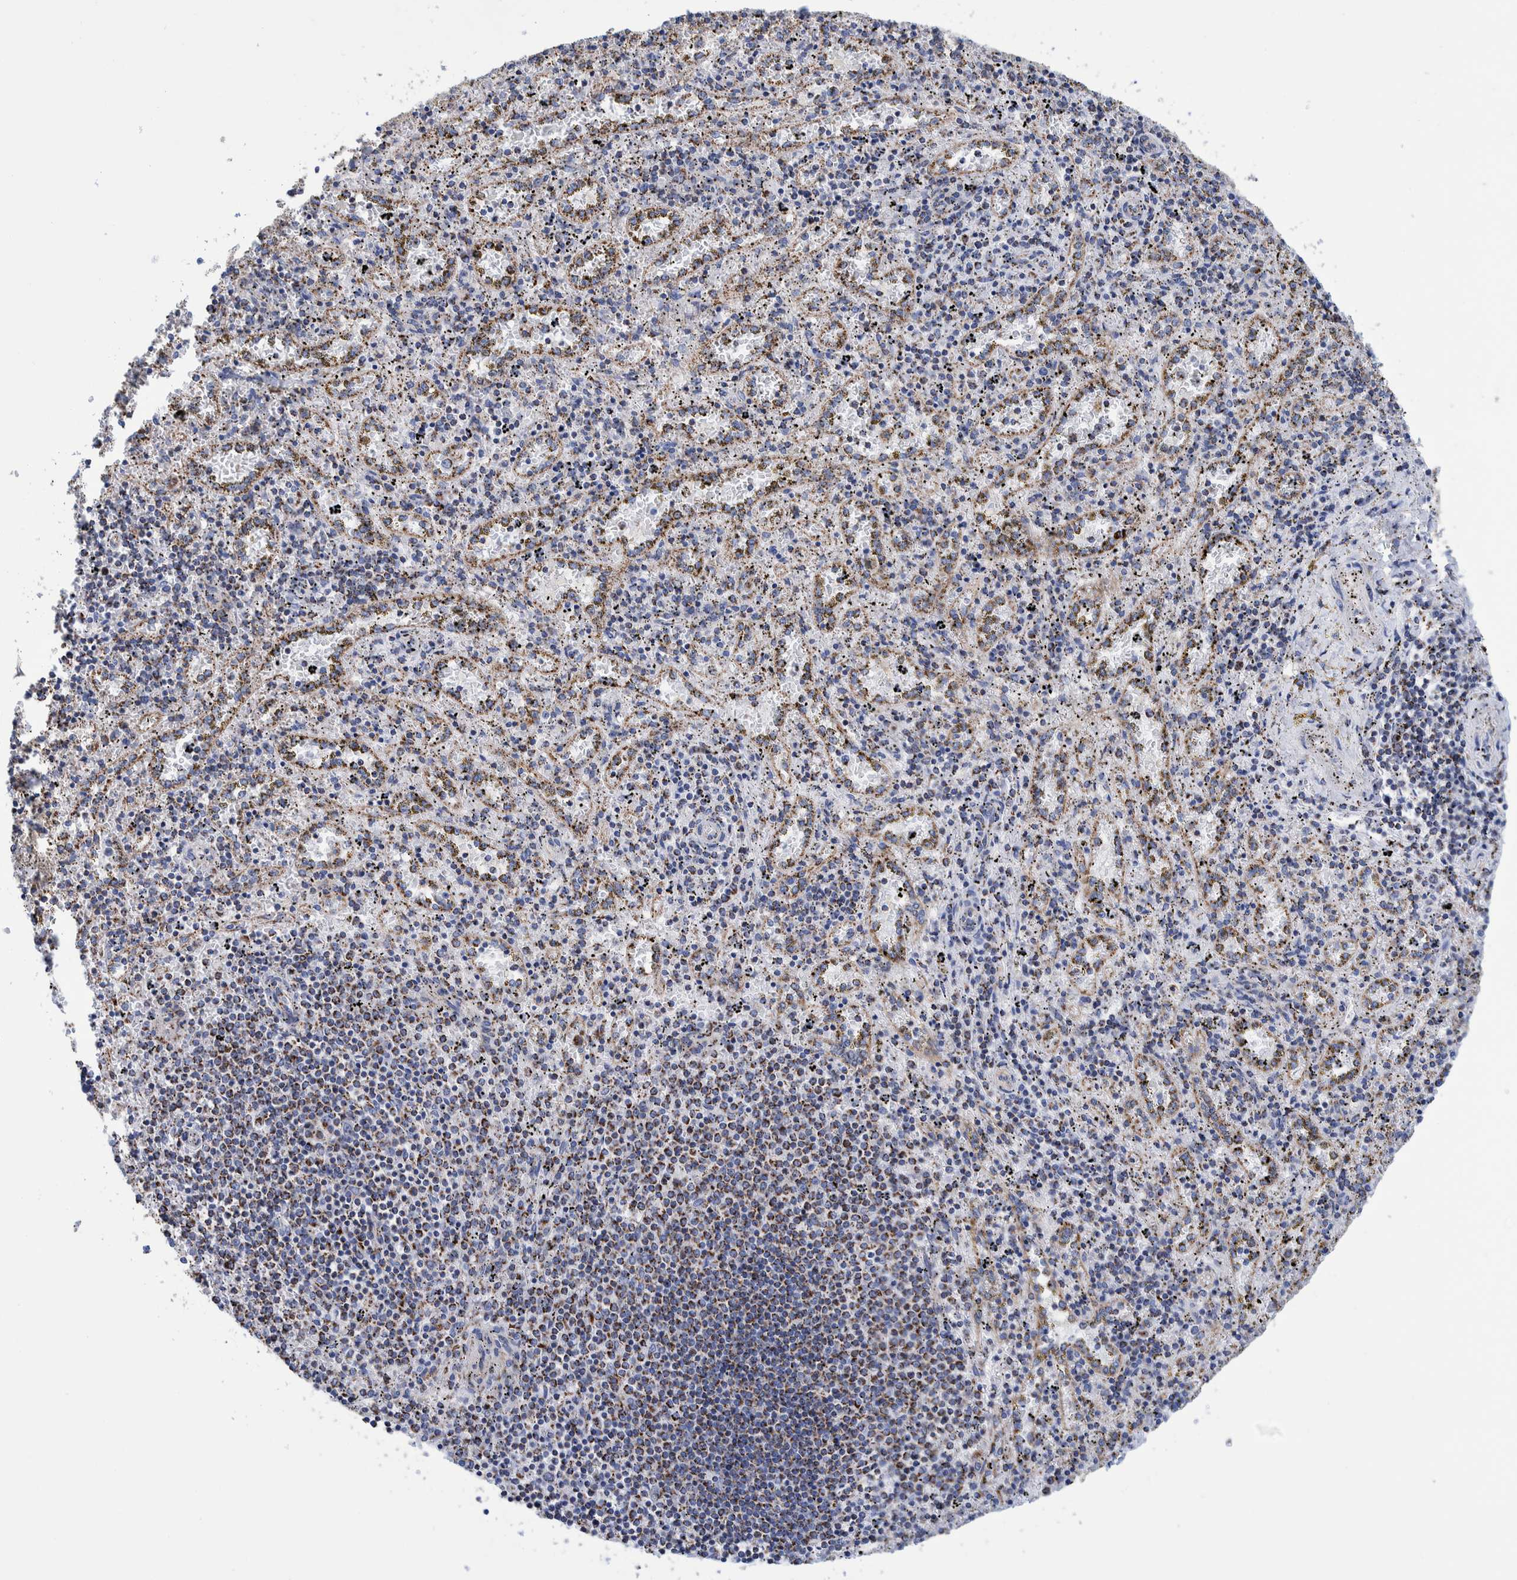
{"staining": {"intensity": "weak", "quantity": "25%-75%", "location": "cytoplasmic/membranous"}, "tissue": "spleen", "cell_type": "Cells in red pulp", "image_type": "normal", "snomed": [{"axis": "morphology", "description": "Normal tissue, NOS"}, {"axis": "topography", "description": "Spleen"}], "caption": "Weak cytoplasmic/membranous protein staining is seen in about 25%-75% of cells in red pulp in spleen.", "gene": "DECR1", "patient": {"sex": "male", "age": 11}}